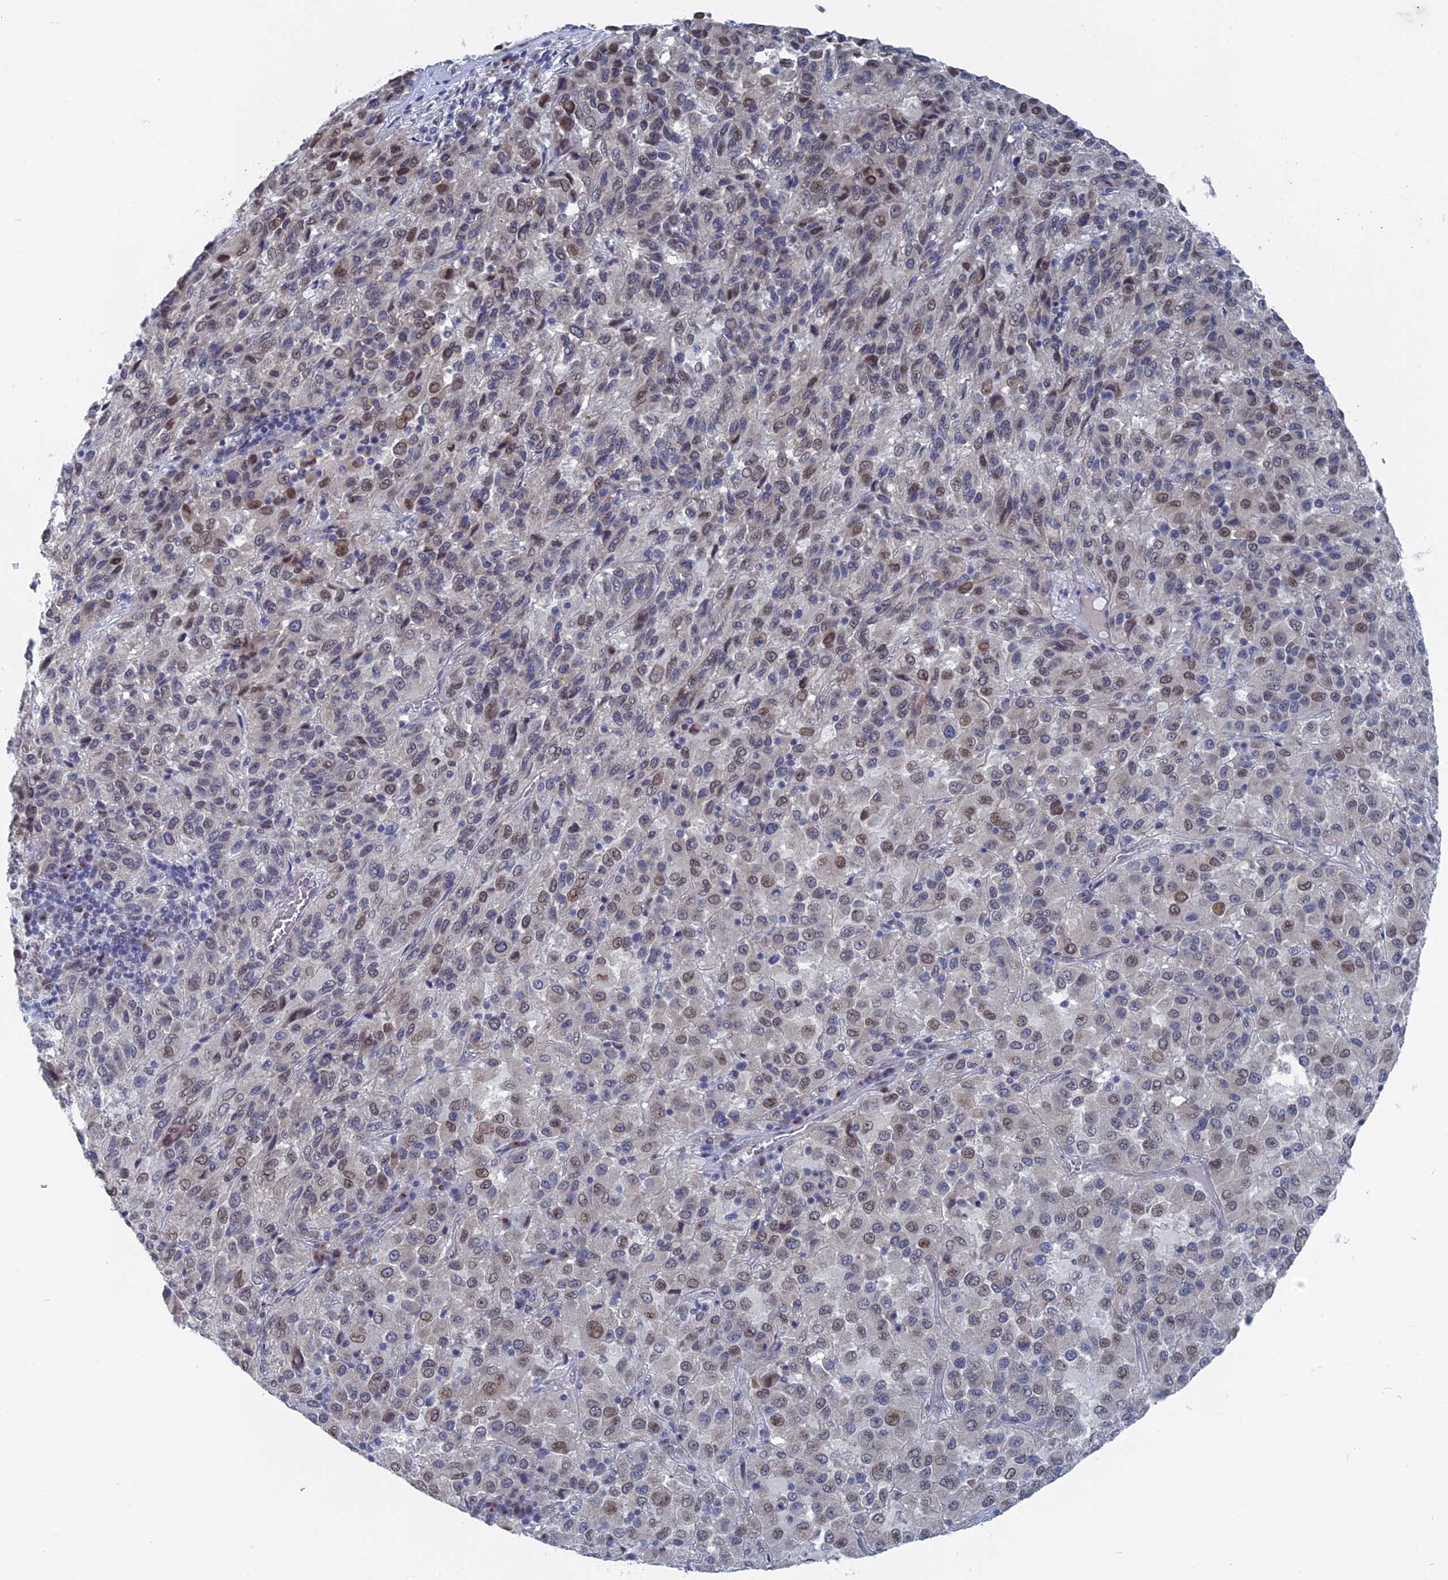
{"staining": {"intensity": "moderate", "quantity": "<25%", "location": "nuclear"}, "tissue": "melanoma", "cell_type": "Tumor cells", "image_type": "cancer", "snomed": [{"axis": "morphology", "description": "Malignant melanoma, Metastatic site"}, {"axis": "topography", "description": "Lung"}], "caption": "Brown immunohistochemical staining in human malignant melanoma (metastatic site) shows moderate nuclear positivity in approximately <25% of tumor cells. (brown staining indicates protein expression, while blue staining denotes nuclei).", "gene": "MTRF1", "patient": {"sex": "male", "age": 64}}